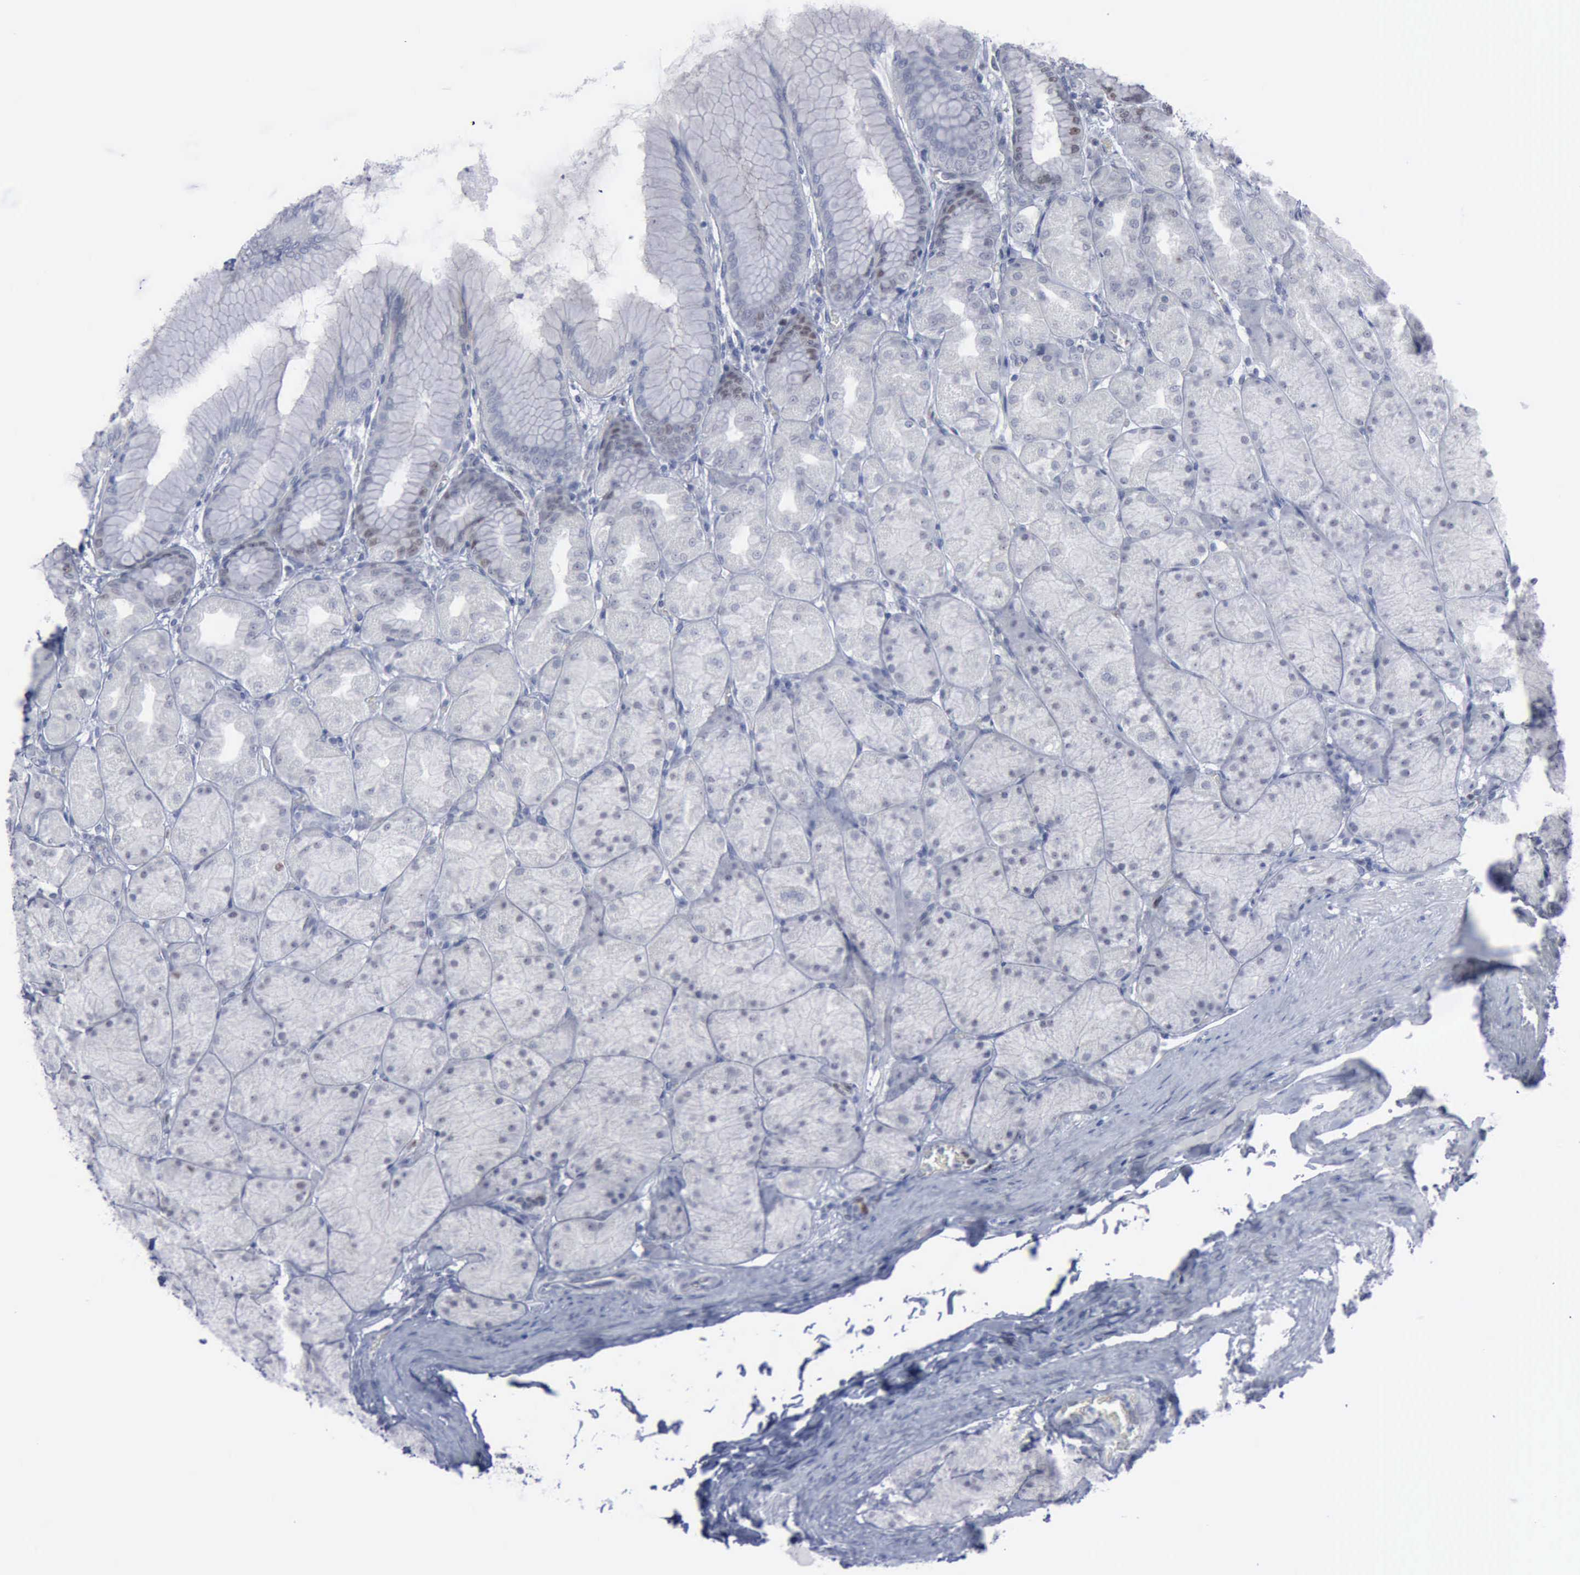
{"staining": {"intensity": "weak", "quantity": "<25%", "location": "nuclear"}, "tissue": "stomach", "cell_type": "Glandular cells", "image_type": "normal", "snomed": [{"axis": "morphology", "description": "Normal tissue, NOS"}, {"axis": "topography", "description": "Stomach, upper"}], "caption": "A histopathology image of stomach stained for a protein displays no brown staining in glandular cells.", "gene": "MCM5", "patient": {"sex": "female", "age": 56}}